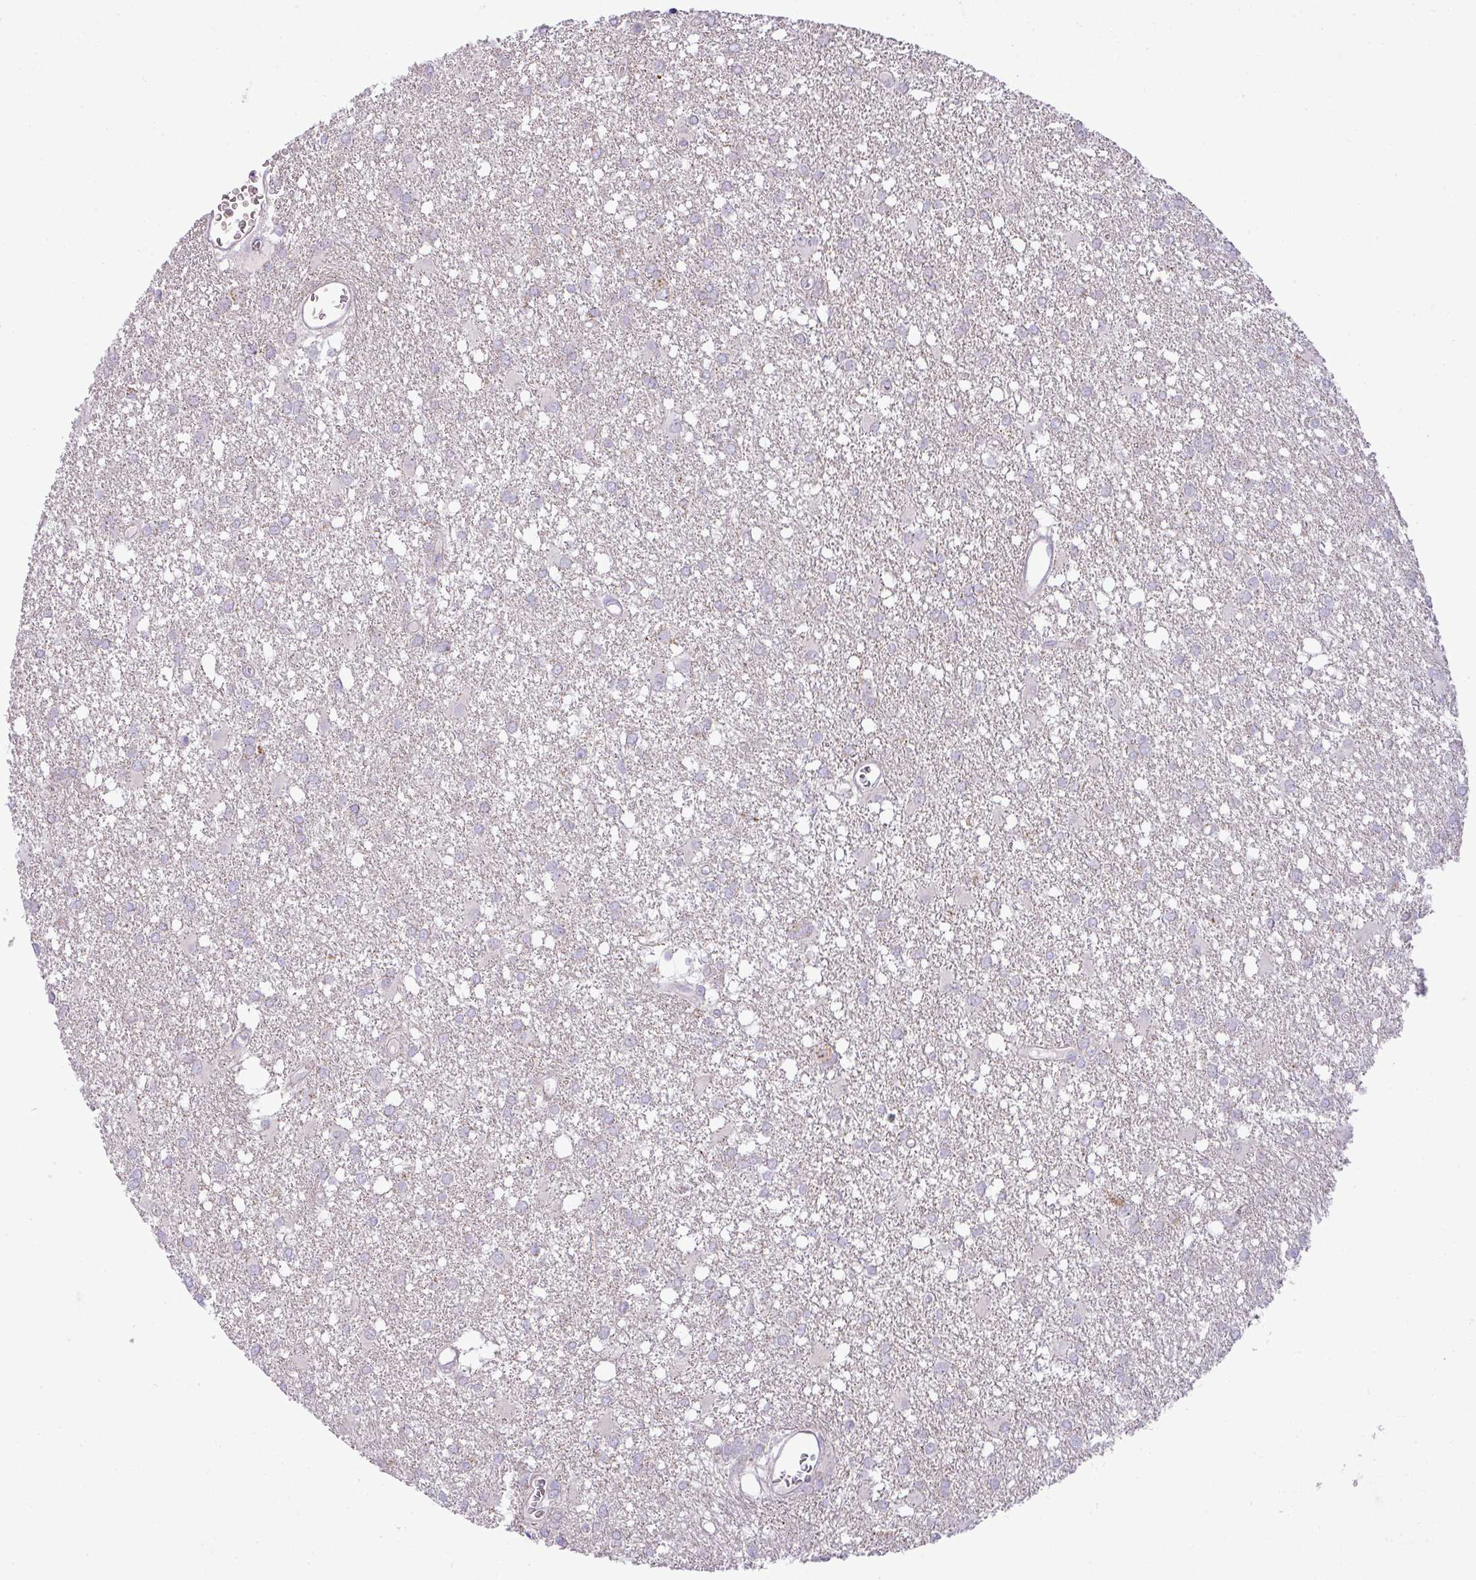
{"staining": {"intensity": "negative", "quantity": "none", "location": "none"}, "tissue": "glioma", "cell_type": "Tumor cells", "image_type": "cancer", "snomed": [{"axis": "morphology", "description": "Glioma, malignant, High grade"}, {"axis": "topography", "description": "Brain"}], "caption": "IHC image of high-grade glioma (malignant) stained for a protein (brown), which exhibits no expression in tumor cells. (DAB (3,3'-diaminobenzidine) immunohistochemistry visualized using brightfield microscopy, high magnification).", "gene": "ZNF81", "patient": {"sex": "male", "age": 48}}